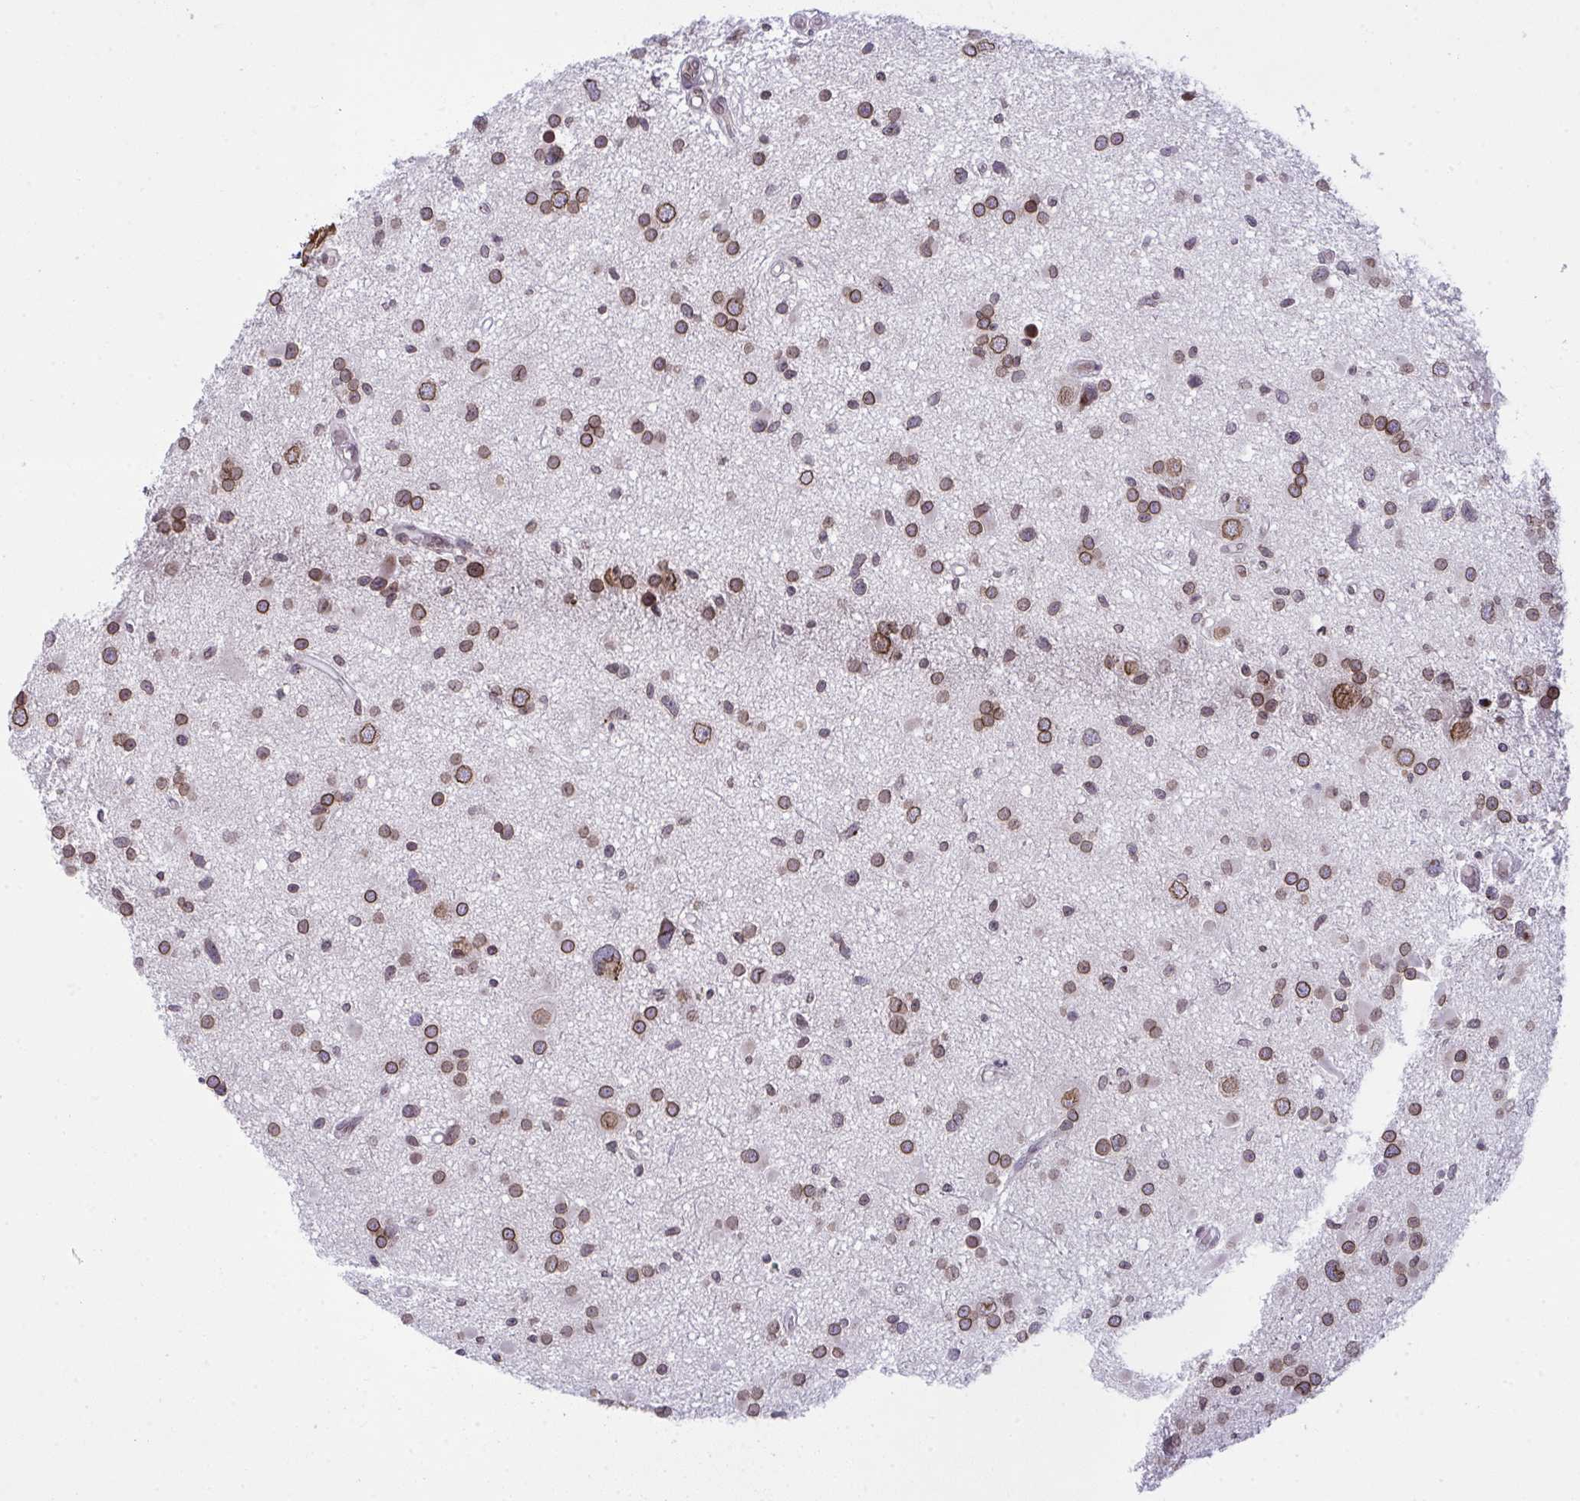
{"staining": {"intensity": "moderate", "quantity": ">75%", "location": "cytoplasmic/membranous,nuclear"}, "tissue": "glioma", "cell_type": "Tumor cells", "image_type": "cancer", "snomed": [{"axis": "morphology", "description": "Glioma, malignant, High grade"}, {"axis": "topography", "description": "Brain"}], "caption": "Immunohistochemistry (IHC) photomicrograph of glioma stained for a protein (brown), which displays medium levels of moderate cytoplasmic/membranous and nuclear positivity in about >75% of tumor cells.", "gene": "RANBP2", "patient": {"sex": "male", "age": 54}}